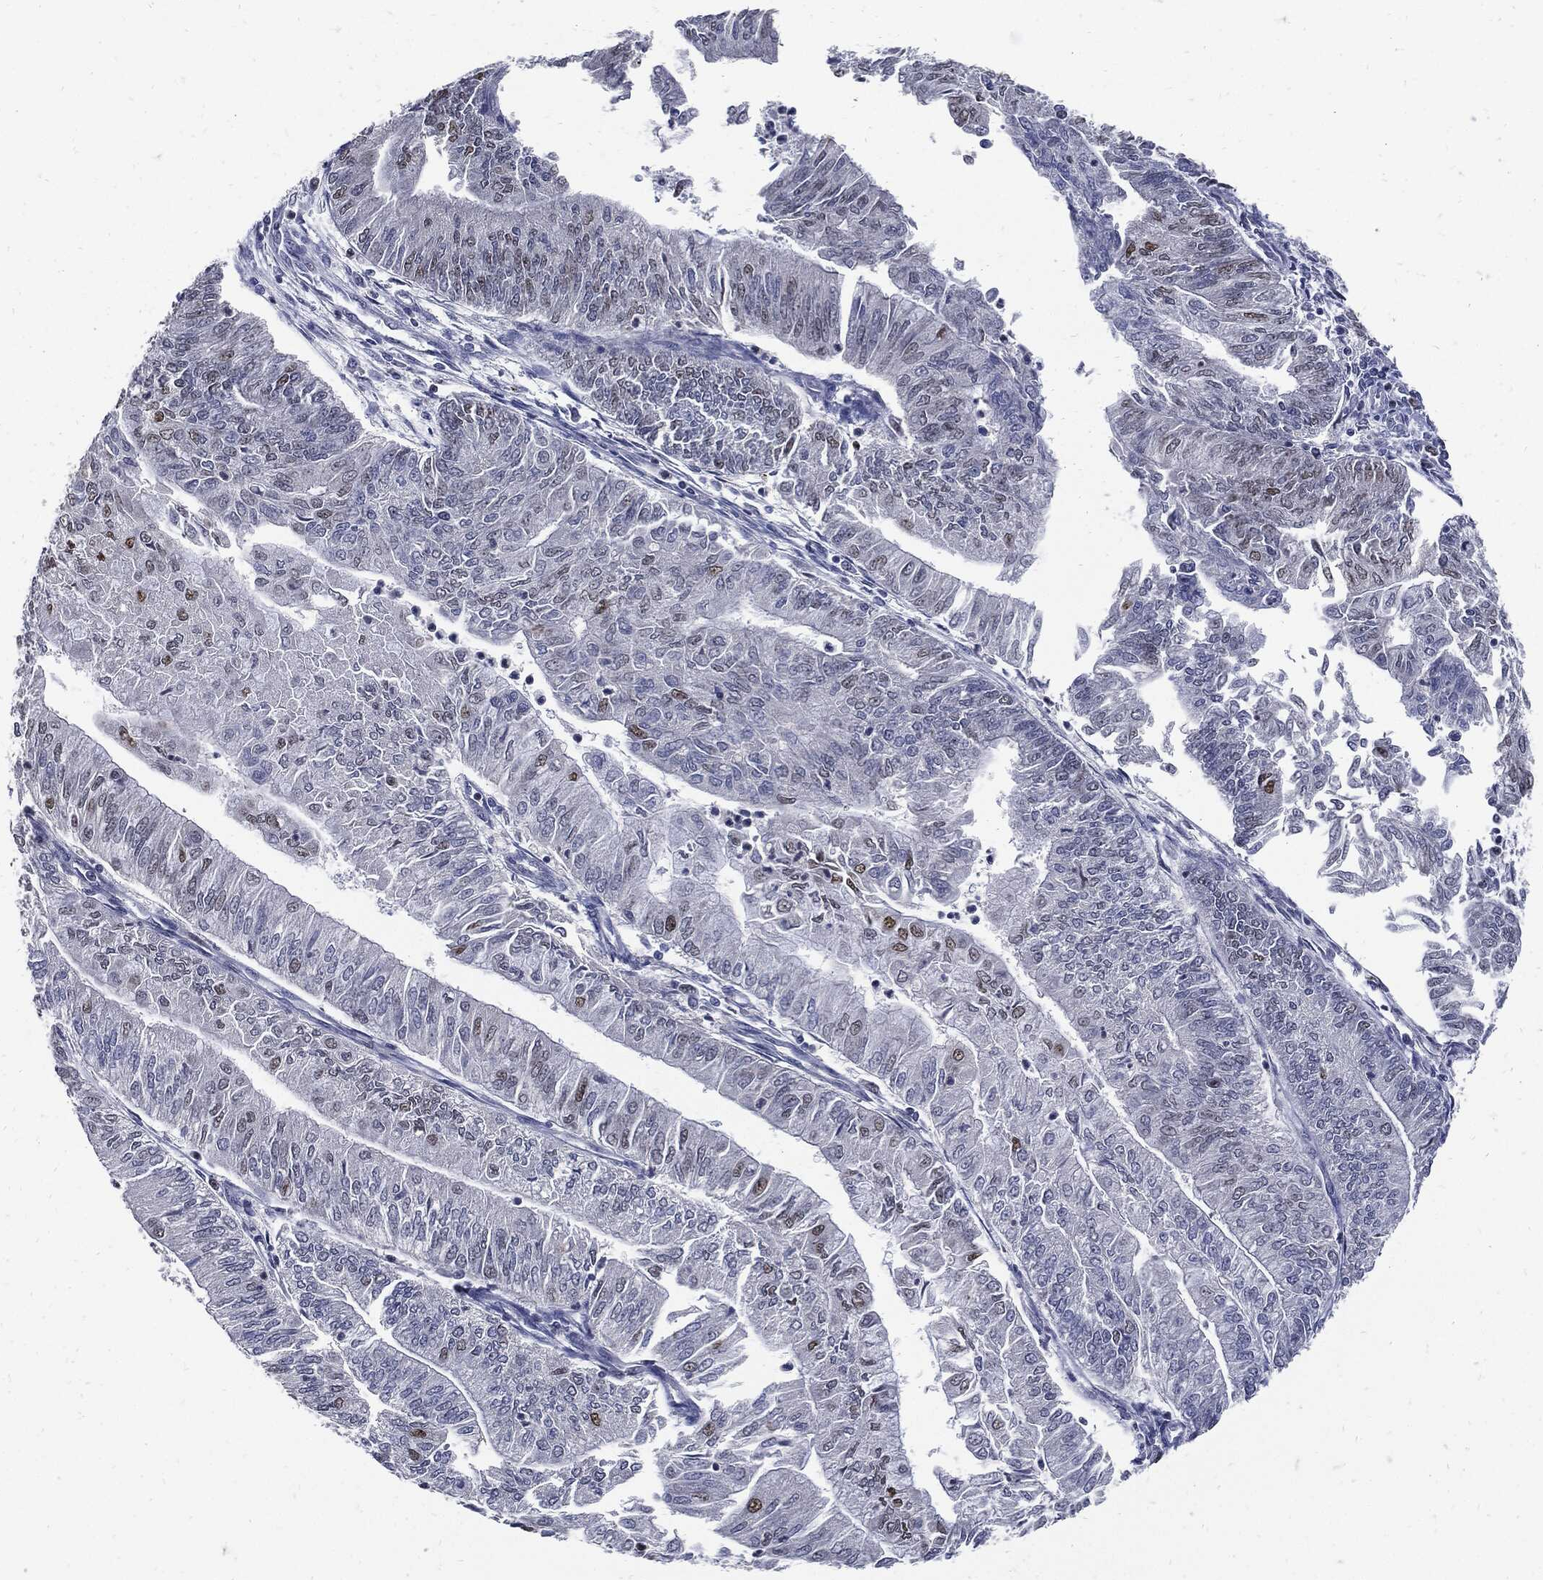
{"staining": {"intensity": "strong", "quantity": "<25%", "location": "nuclear"}, "tissue": "endometrial cancer", "cell_type": "Tumor cells", "image_type": "cancer", "snomed": [{"axis": "morphology", "description": "Adenocarcinoma, NOS"}, {"axis": "topography", "description": "Endometrium"}], "caption": "The photomicrograph displays staining of endometrial cancer, revealing strong nuclear protein staining (brown color) within tumor cells.", "gene": "NBN", "patient": {"sex": "female", "age": 59}}